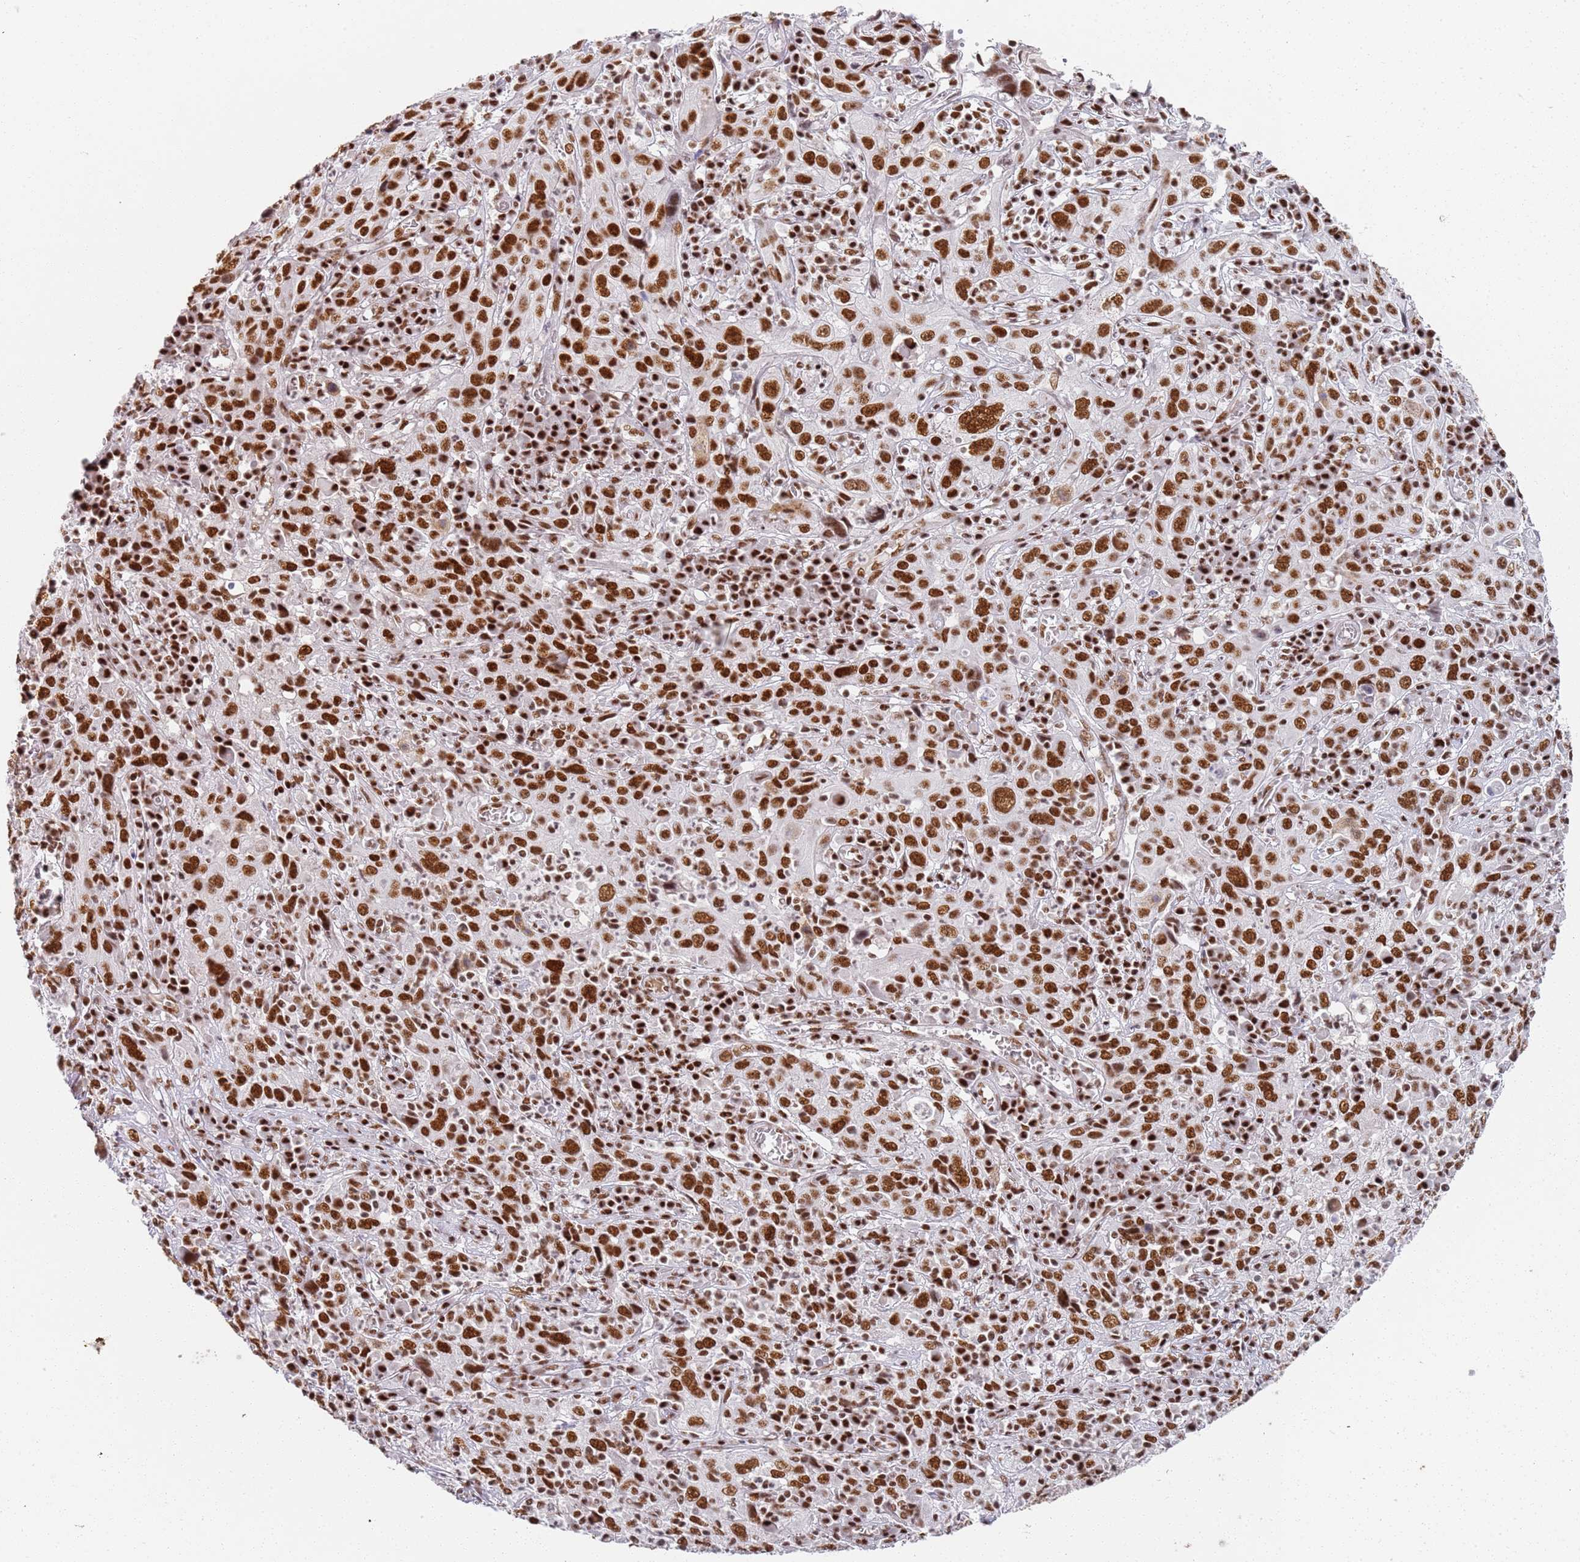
{"staining": {"intensity": "strong", "quantity": ">75%", "location": "nuclear"}, "tissue": "cervical cancer", "cell_type": "Tumor cells", "image_type": "cancer", "snomed": [{"axis": "morphology", "description": "Squamous cell carcinoma, NOS"}, {"axis": "topography", "description": "Cervix"}], "caption": "Cervical cancer (squamous cell carcinoma) was stained to show a protein in brown. There is high levels of strong nuclear staining in about >75% of tumor cells. Nuclei are stained in blue.", "gene": "AKAP8L", "patient": {"sex": "female", "age": 46}}